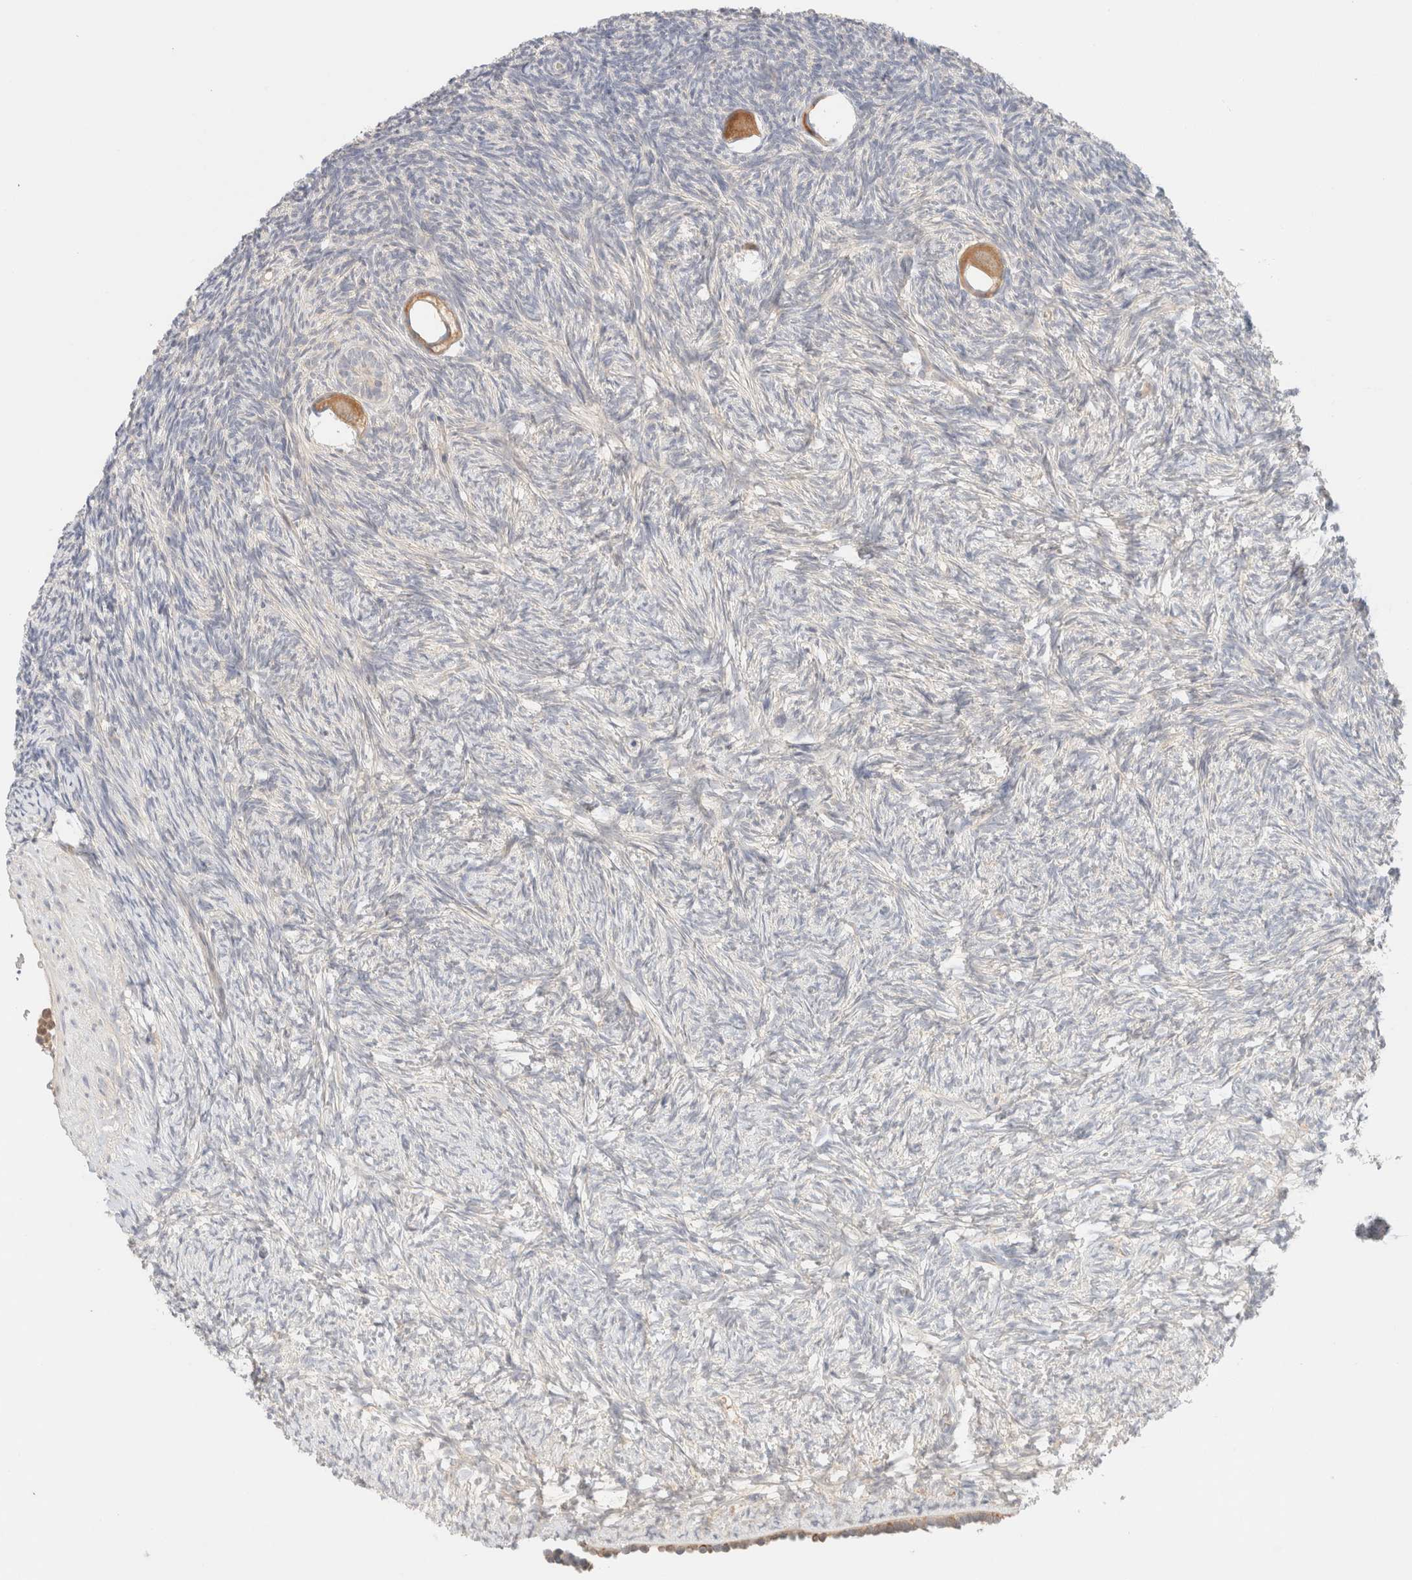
{"staining": {"intensity": "moderate", "quantity": ">75%", "location": "cytoplasmic/membranous"}, "tissue": "ovary", "cell_type": "Follicle cells", "image_type": "normal", "snomed": [{"axis": "morphology", "description": "Normal tissue, NOS"}, {"axis": "topography", "description": "Ovary"}], "caption": "Protein staining of unremarkable ovary displays moderate cytoplasmic/membranous expression in about >75% of follicle cells. (DAB (3,3'-diaminobenzidine) IHC with brightfield microscopy, high magnification).", "gene": "SGSM2", "patient": {"sex": "female", "age": 34}}